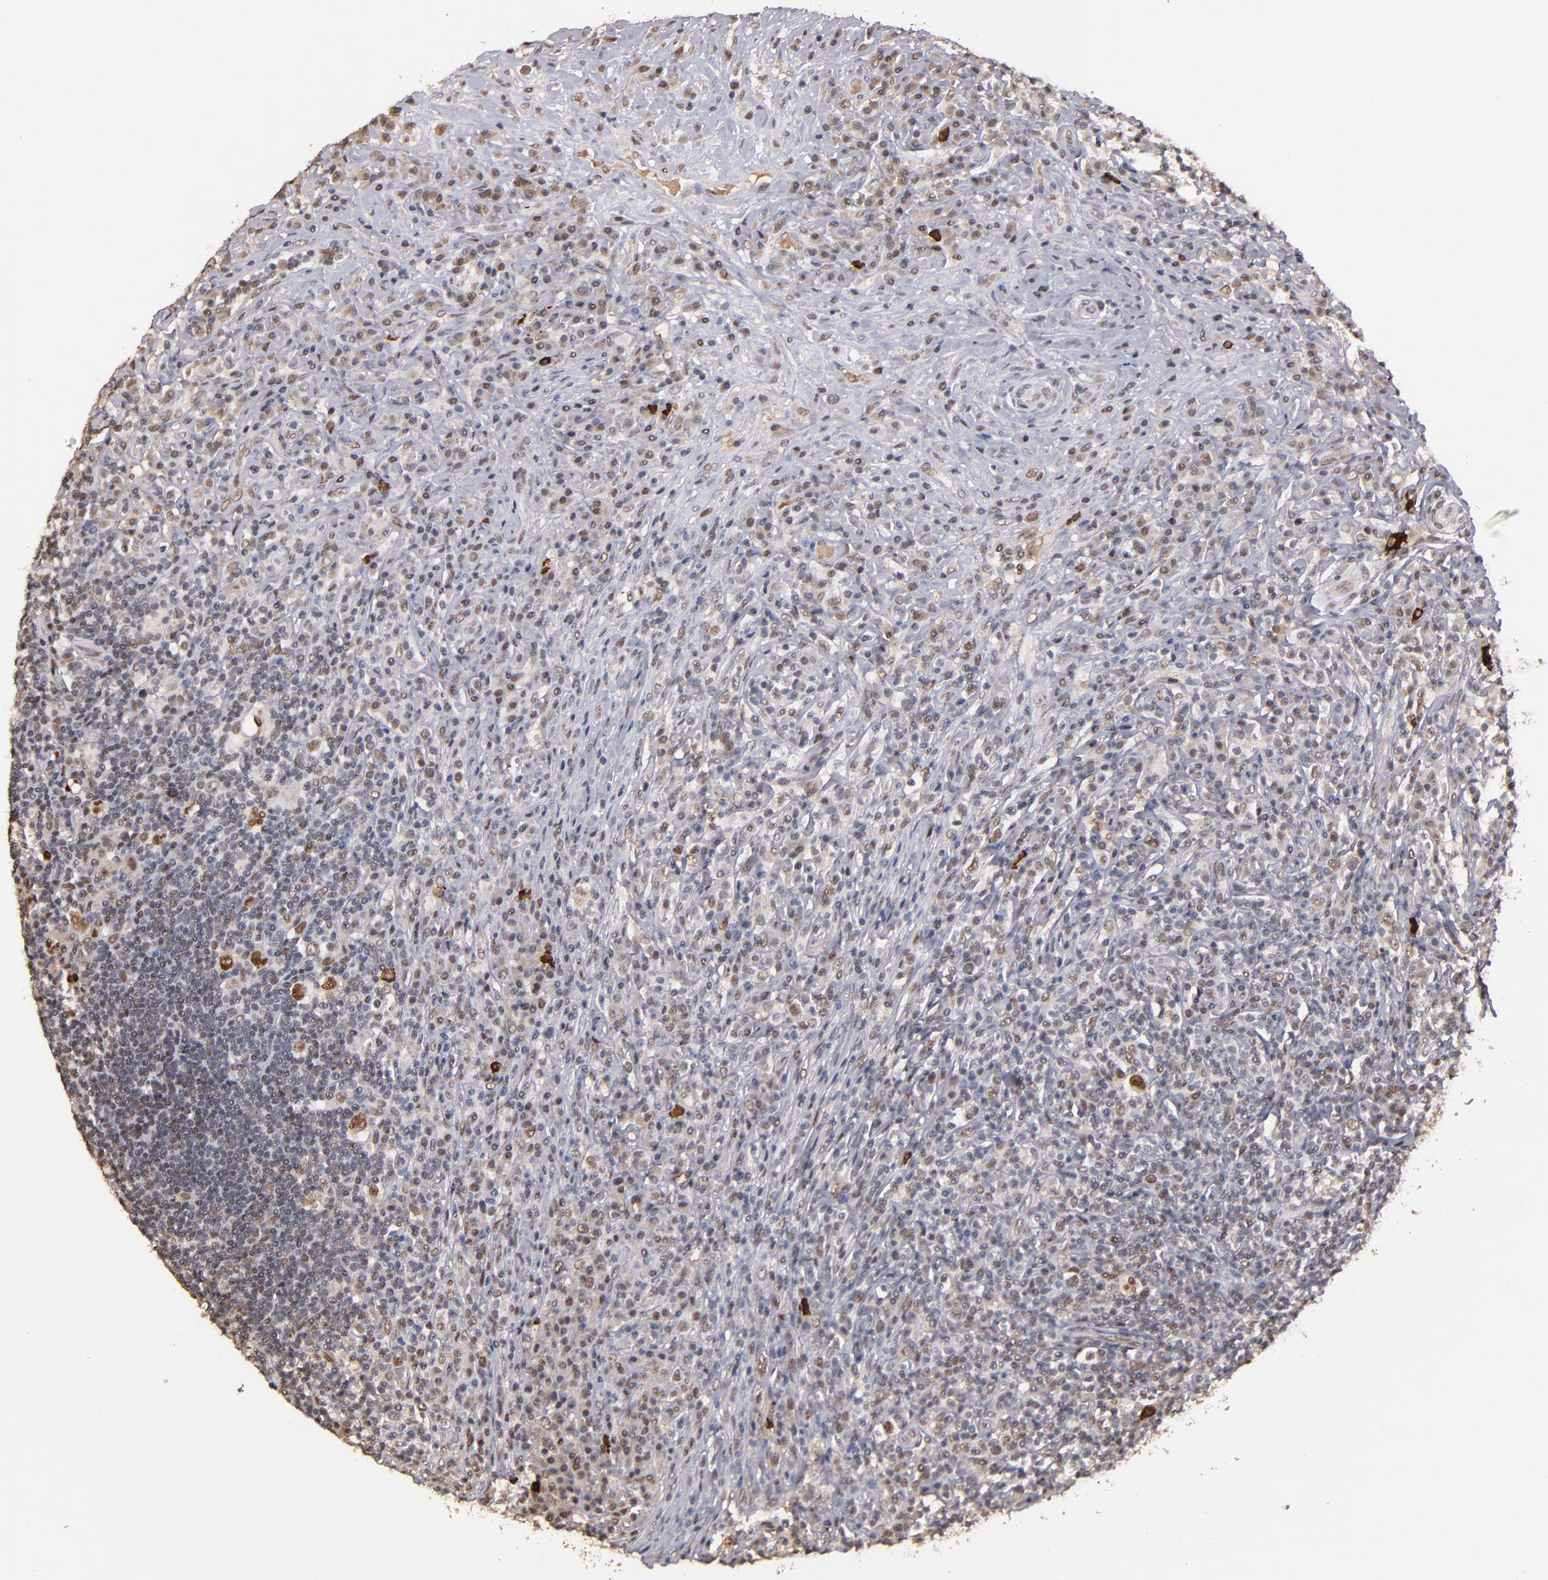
{"staining": {"intensity": "moderate", "quantity": "<25%", "location": "nuclear"}, "tissue": "lymphoma", "cell_type": "Tumor cells", "image_type": "cancer", "snomed": [{"axis": "morphology", "description": "Hodgkin's disease, NOS"}, {"axis": "topography", "description": "Lymph node"}], "caption": "Lymphoma tissue reveals moderate nuclear expression in approximately <25% of tumor cells, visualized by immunohistochemistry.", "gene": "EAPP", "patient": {"sex": "female", "age": 25}}